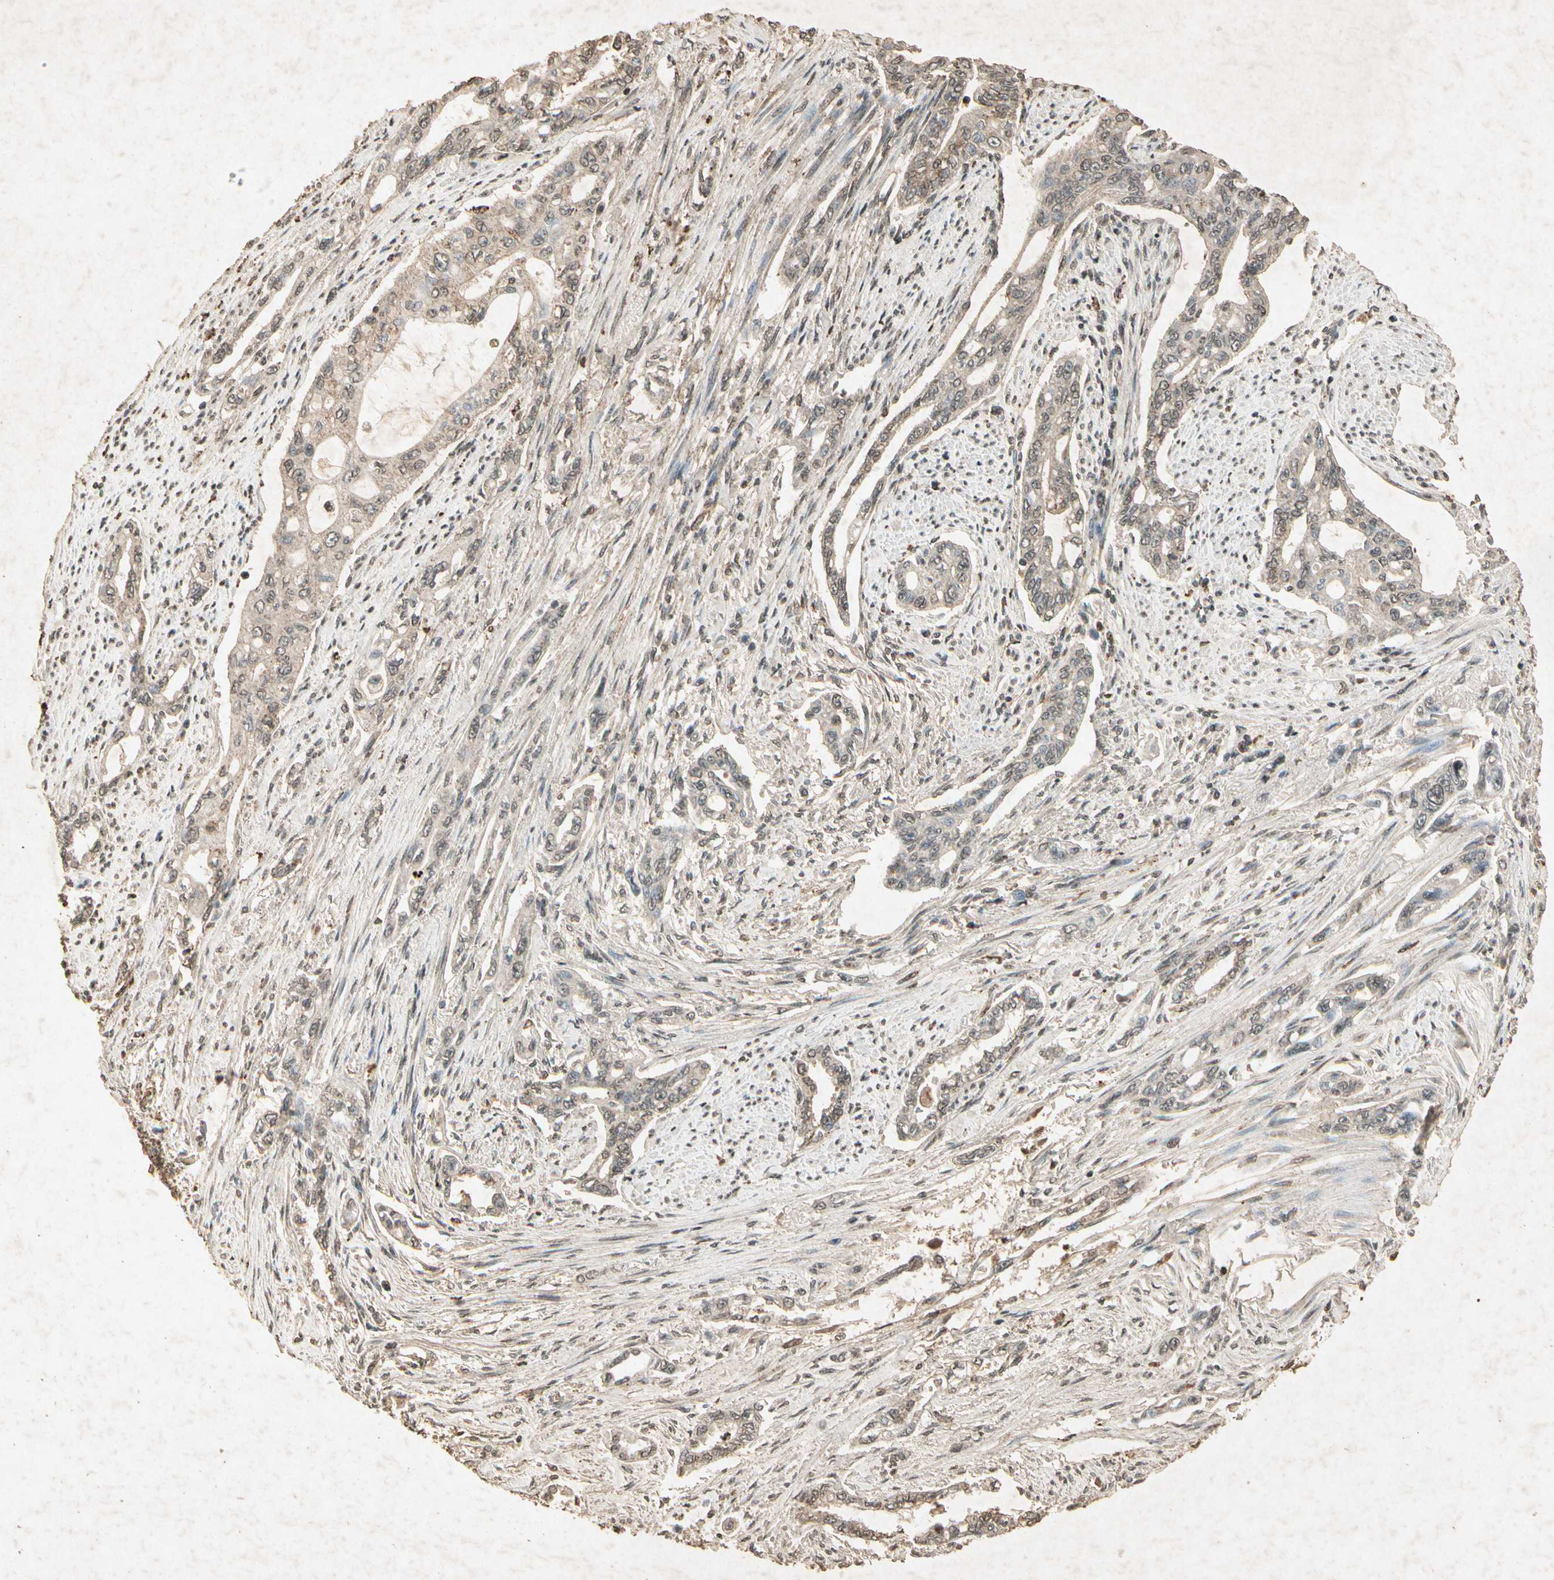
{"staining": {"intensity": "weak", "quantity": "25%-75%", "location": "cytoplasmic/membranous"}, "tissue": "pancreatic cancer", "cell_type": "Tumor cells", "image_type": "cancer", "snomed": [{"axis": "morphology", "description": "Normal tissue, NOS"}, {"axis": "topography", "description": "Pancreas"}], "caption": "Immunohistochemistry (DAB) staining of human pancreatic cancer shows weak cytoplasmic/membranous protein expression in approximately 25%-75% of tumor cells.", "gene": "GC", "patient": {"sex": "male", "age": 42}}